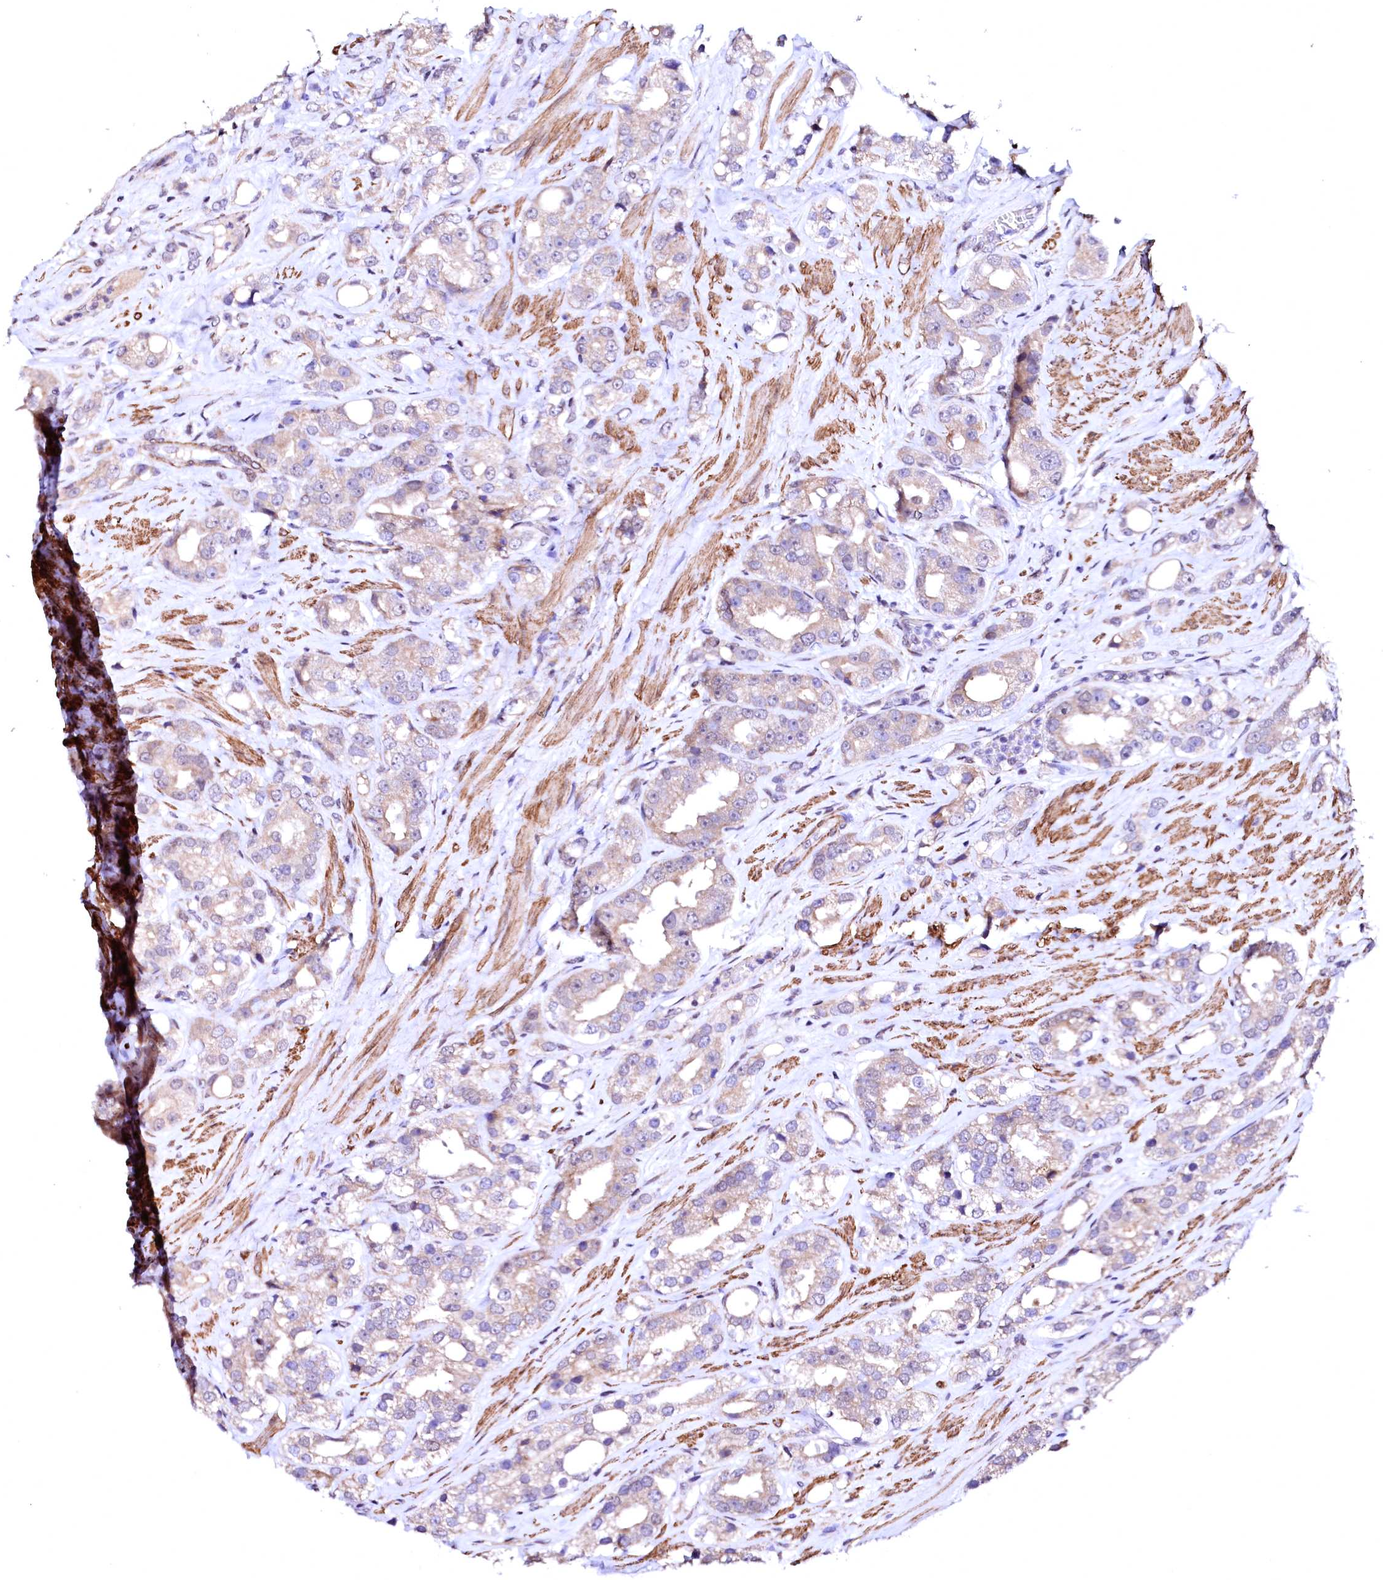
{"staining": {"intensity": "weak", "quantity": "<25%", "location": "cytoplasmic/membranous"}, "tissue": "prostate cancer", "cell_type": "Tumor cells", "image_type": "cancer", "snomed": [{"axis": "morphology", "description": "Adenocarcinoma, NOS"}, {"axis": "topography", "description": "Prostate"}], "caption": "Histopathology image shows no protein staining in tumor cells of prostate cancer (adenocarcinoma) tissue.", "gene": "GPR176", "patient": {"sex": "male", "age": 79}}